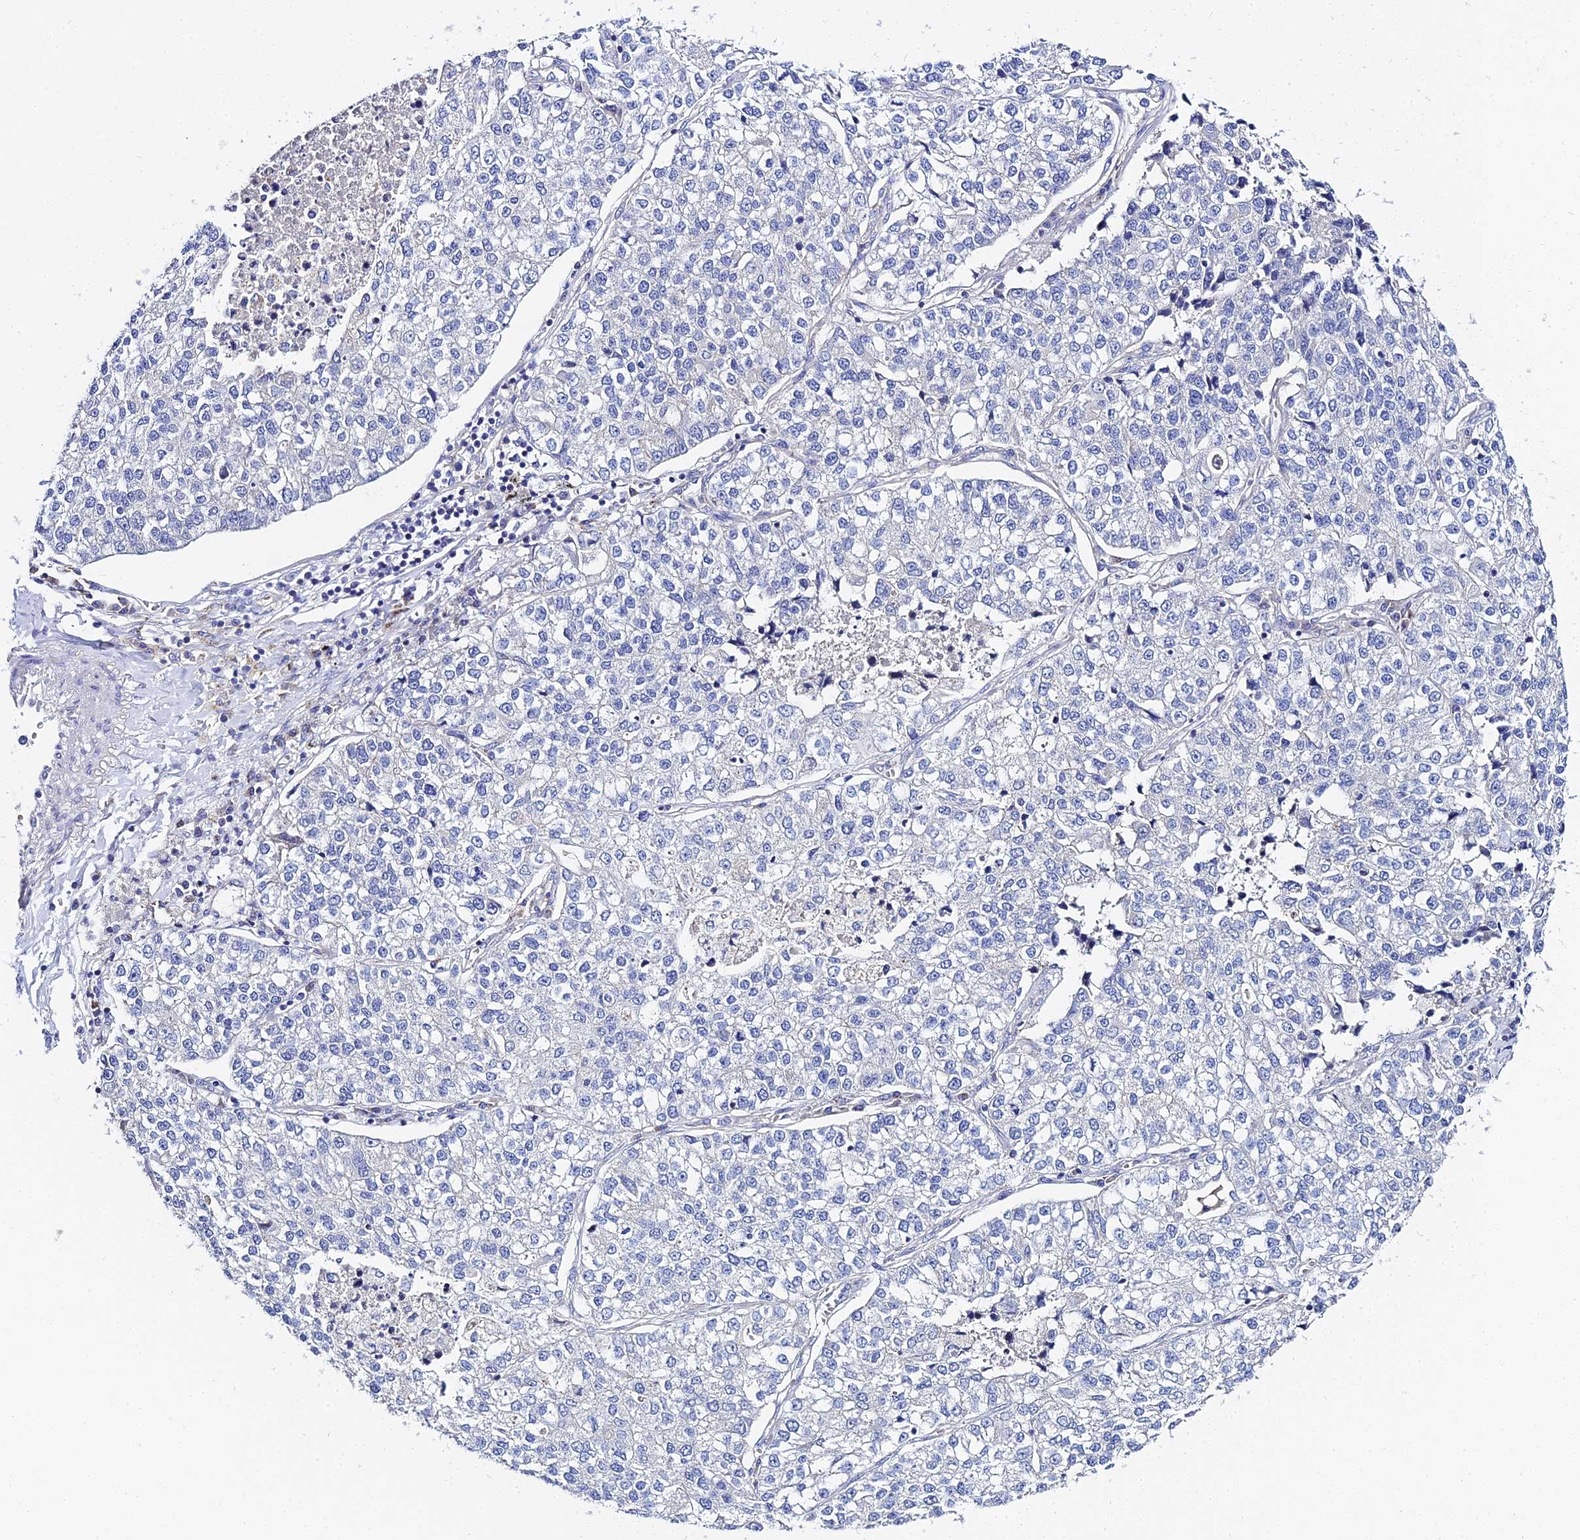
{"staining": {"intensity": "negative", "quantity": "none", "location": "none"}, "tissue": "lung cancer", "cell_type": "Tumor cells", "image_type": "cancer", "snomed": [{"axis": "morphology", "description": "Adenocarcinoma, NOS"}, {"axis": "topography", "description": "Lung"}], "caption": "DAB (3,3'-diaminobenzidine) immunohistochemical staining of human lung cancer shows no significant positivity in tumor cells.", "gene": "APOBEC3H", "patient": {"sex": "male", "age": 49}}